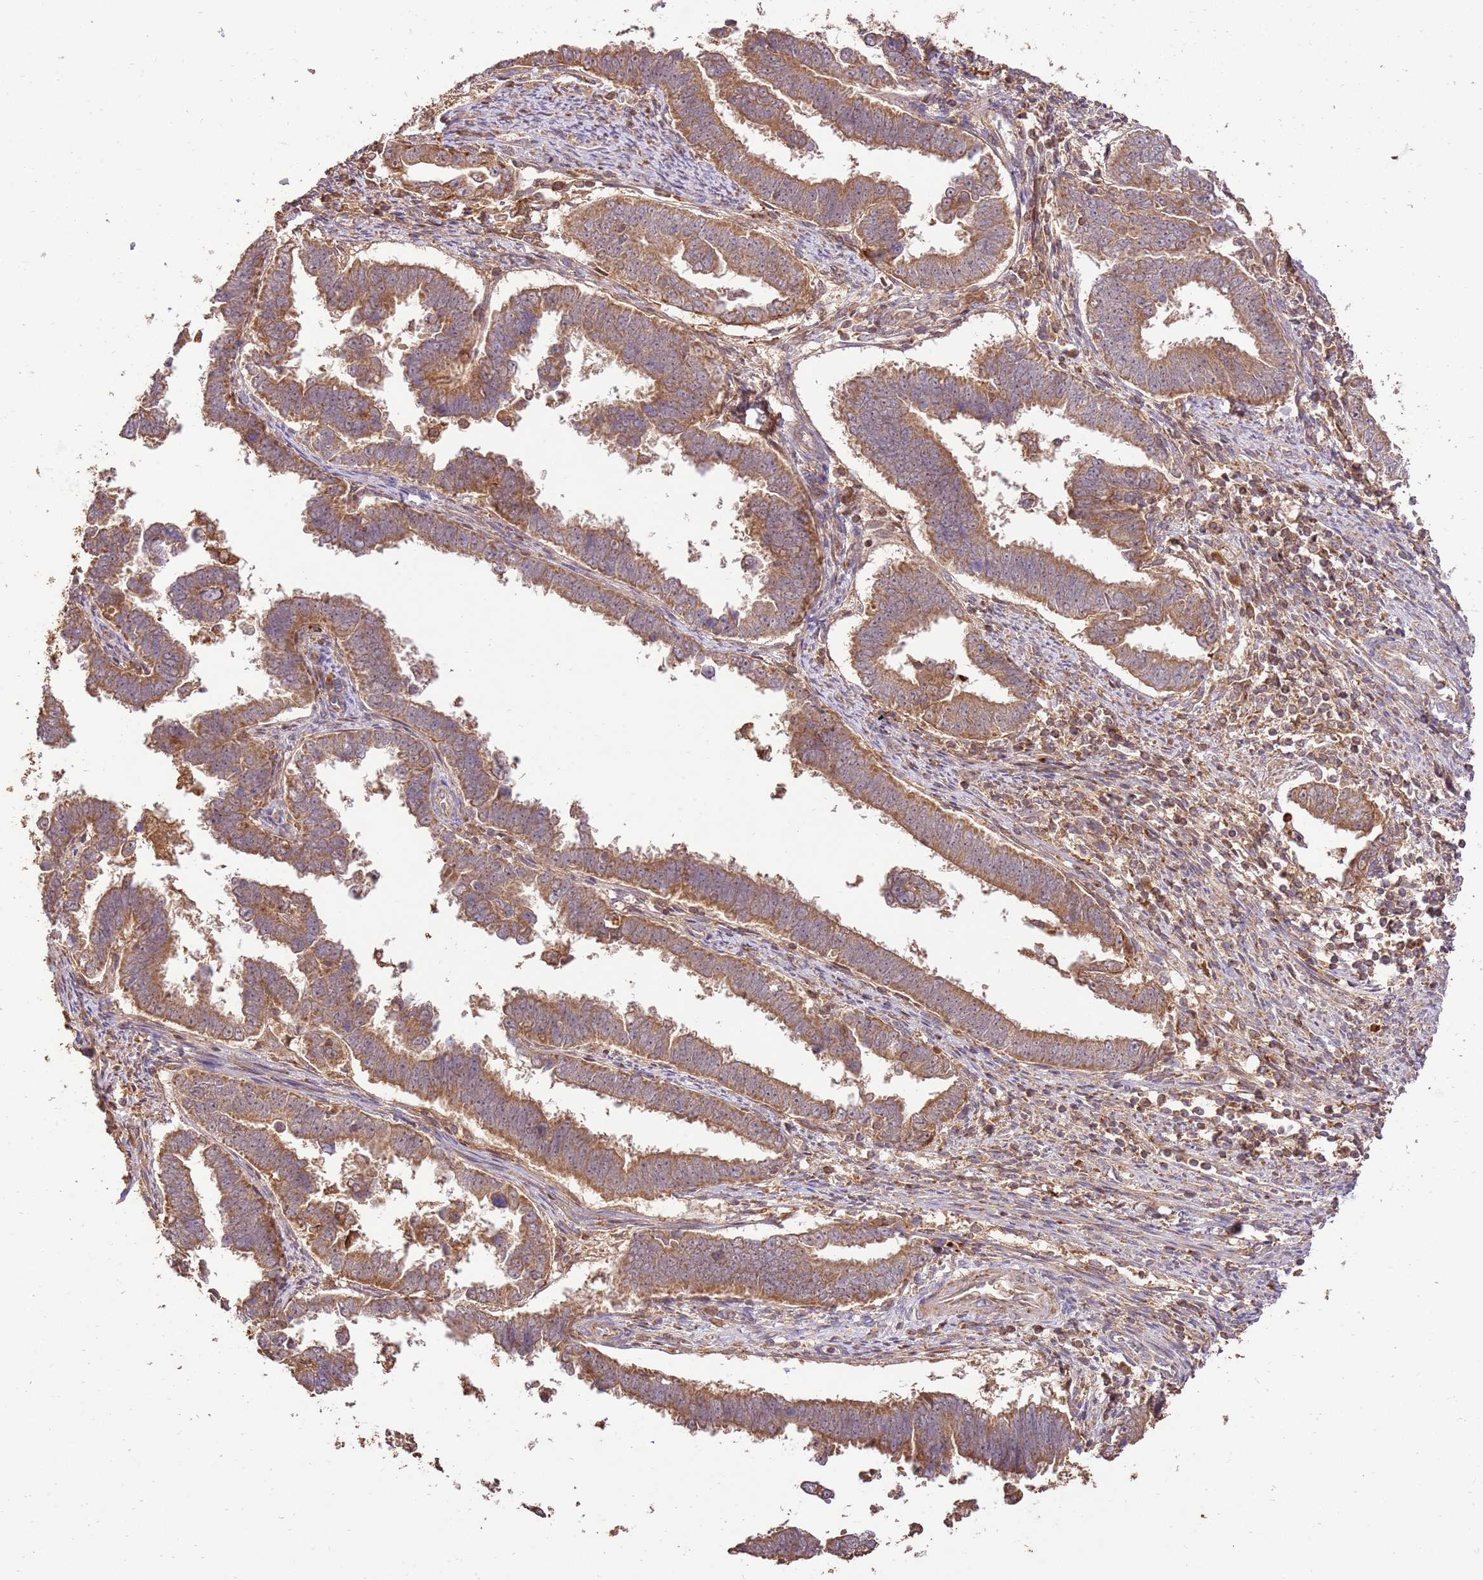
{"staining": {"intensity": "moderate", "quantity": ">75%", "location": "cytoplasmic/membranous"}, "tissue": "endometrial cancer", "cell_type": "Tumor cells", "image_type": "cancer", "snomed": [{"axis": "morphology", "description": "Adenocarcinoma, NOS"}, {"axis": "topography", "description": "Endometrium"}], "caption": "Protein expression analysis of endometrial cancer exhibits moderate cytoplasmic/membranous staining in approximately >75% of tumor cells.", "gene": "LRRC28", "patient": {"sex": "female", "age": 75}}